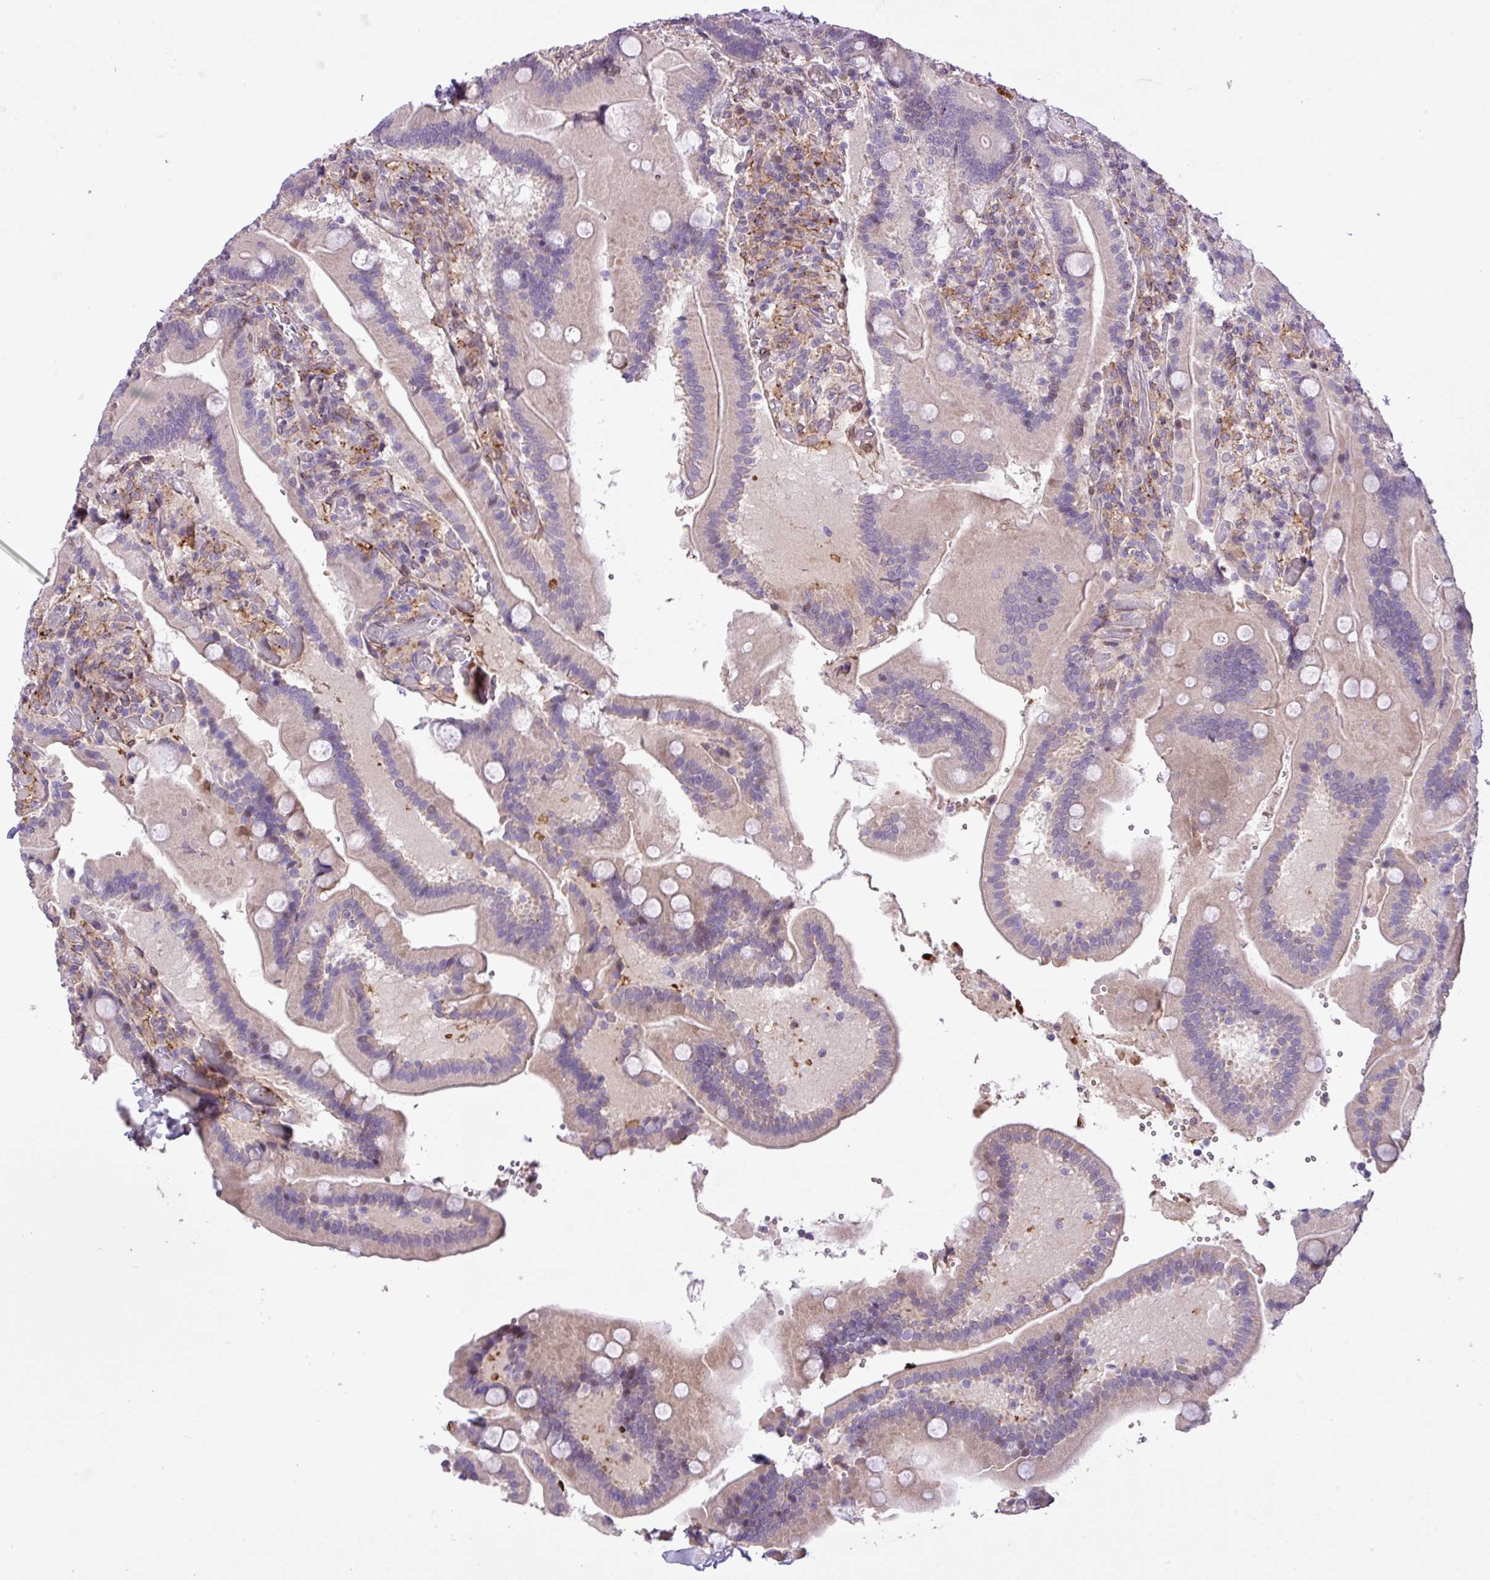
{"staining": {"intensity": "negative", "quantity": "none", "location": "none"}, "tissue": "duodenum", "cell_type": "Glandular cells", "image_type": "normal", "snomed": [{"axis": "morphology", "description": "Normal tissue, NOS"}, {"axis": "topography", "description": "Duodenum"}], "caption": "Immunohistochemistry photomicrograph of unremarkable human duodenum stained for a protein (brown), which exhibits no expression in glandular cells. (DAB immunohistochemistry visualized using brightfield microscopy, high magnification).", "gene": "RPP25L", "patient": {"sex": "female", "age": 62}}